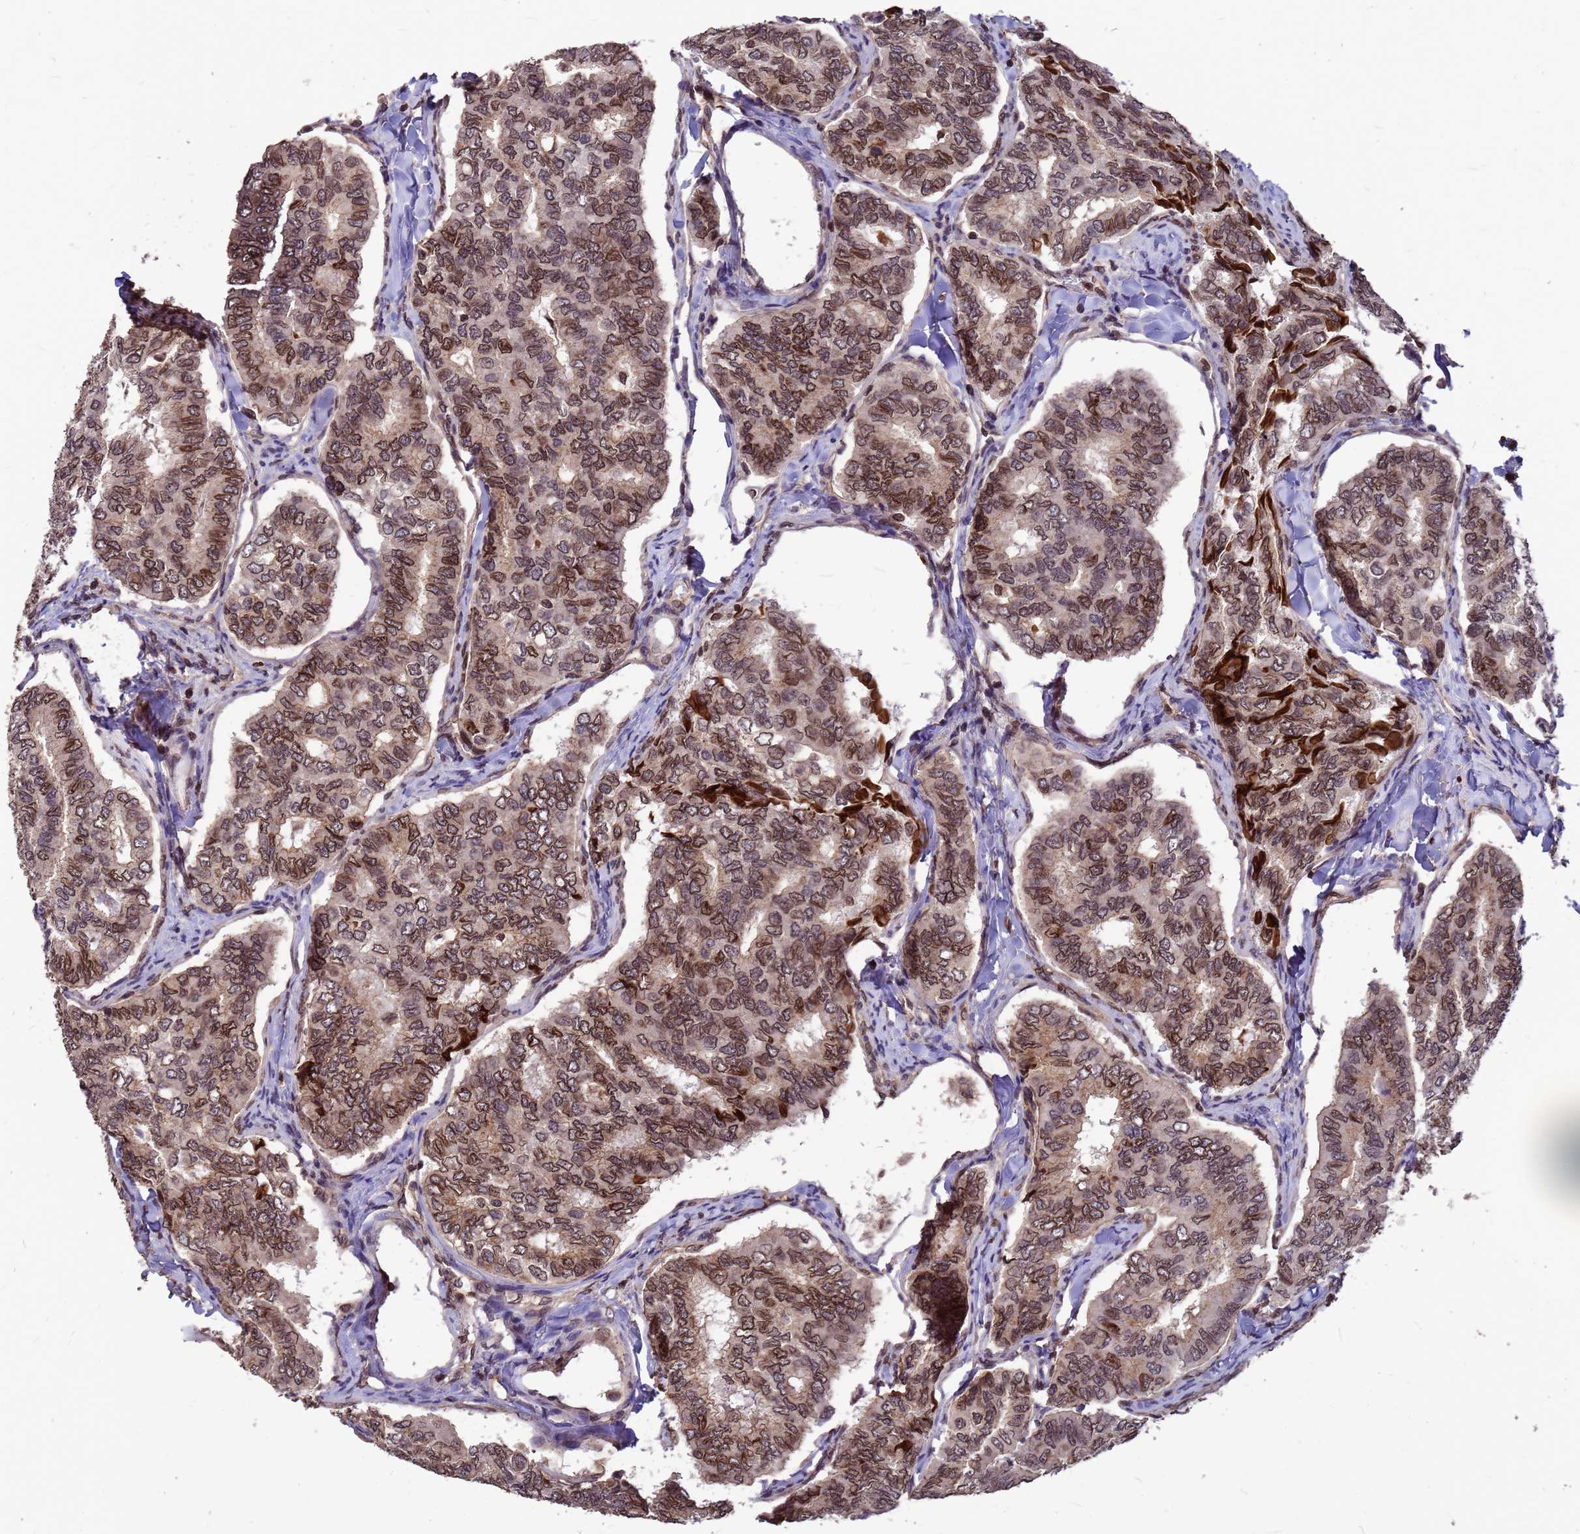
{"staining": {"intensity": "moderate", "quantity": ">75%", "location": "cytoplasmic/membranous,nuclear"}, "tissue": "thyroid cancer", "cell_type": "Tumor cells", "image_type": "cancer", "snomed": [{"axis": "morphology", "description": "Papillary adenocarcinoma, NOS"}, {"axis": "topography", "description": "Thyroid gland"}], "caption": "Immunohistochemical staining of human thyroid cancer (papillary adenocarcinoma) shows moderate cytoplasmic/membranous and nuclear protein staining in approximately >75% of tumor cells. (DAB (3,3'-diaminobenzidine) IHC, brown staining for protein, blue staining for nuclei).", "gene": "C1orf35", "patient": {"sex": "female", "age": 35}}